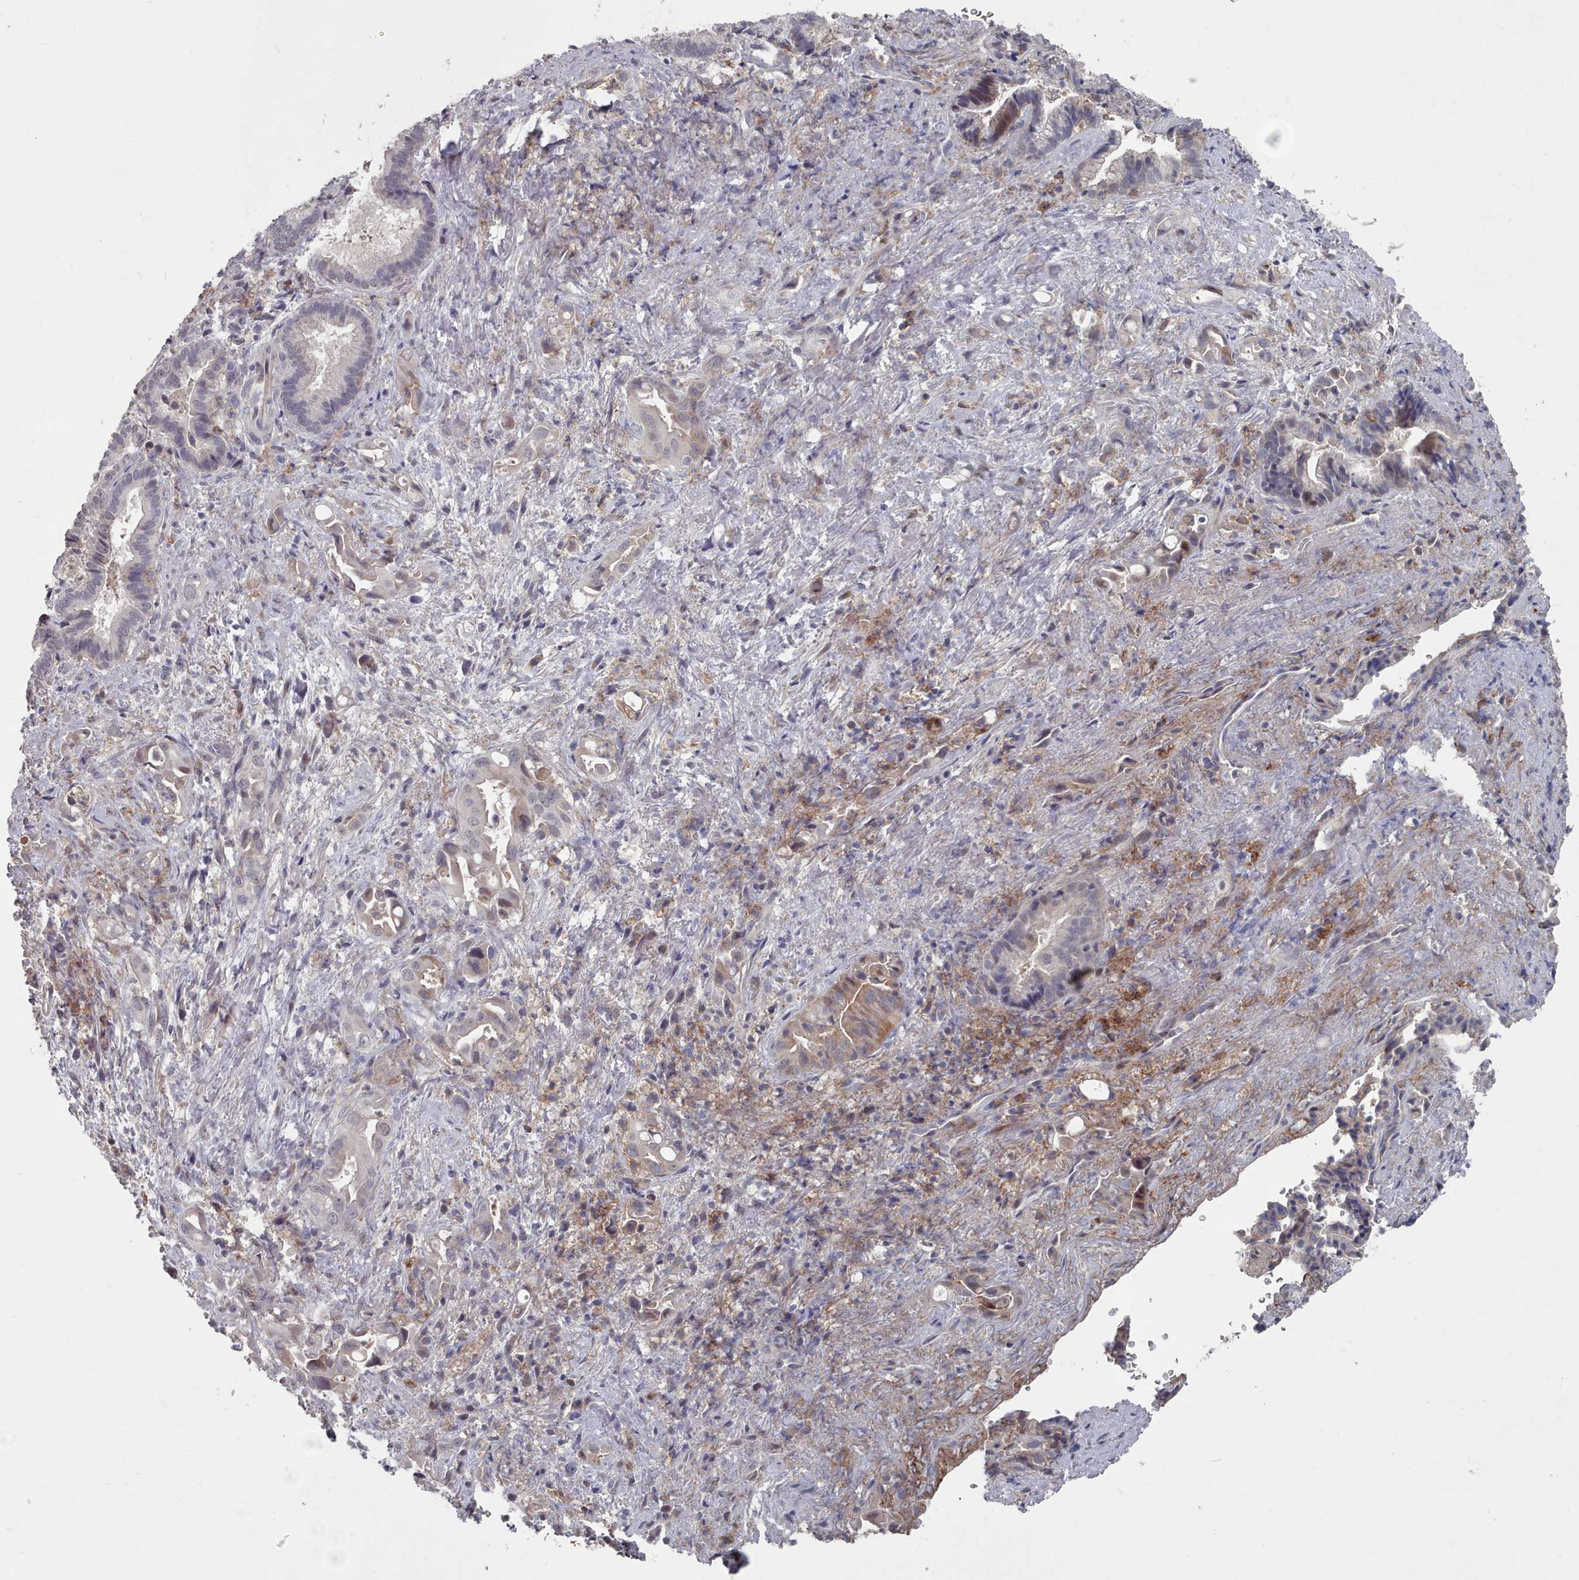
{"staining": {"intensity": "weak", "quantity": "<25%", "location": "cytoplasmic/membranous"}, "tissue": "liver cancer", "cell_type": "Tumor cells", "image_type": "cancer", "snomed": [{"axis": "morphology", "description": "Cholangiocarcinoma"}, {"axis": "topography", "description": "Liver"}], "caption": "This is a photomicrograph of immunohistochemistry (IHC) staining of liver cancer, which shows no positivity in tumor cells.", "gene": "COL8A2", "patient": {"sex": "female", "age": 68}}